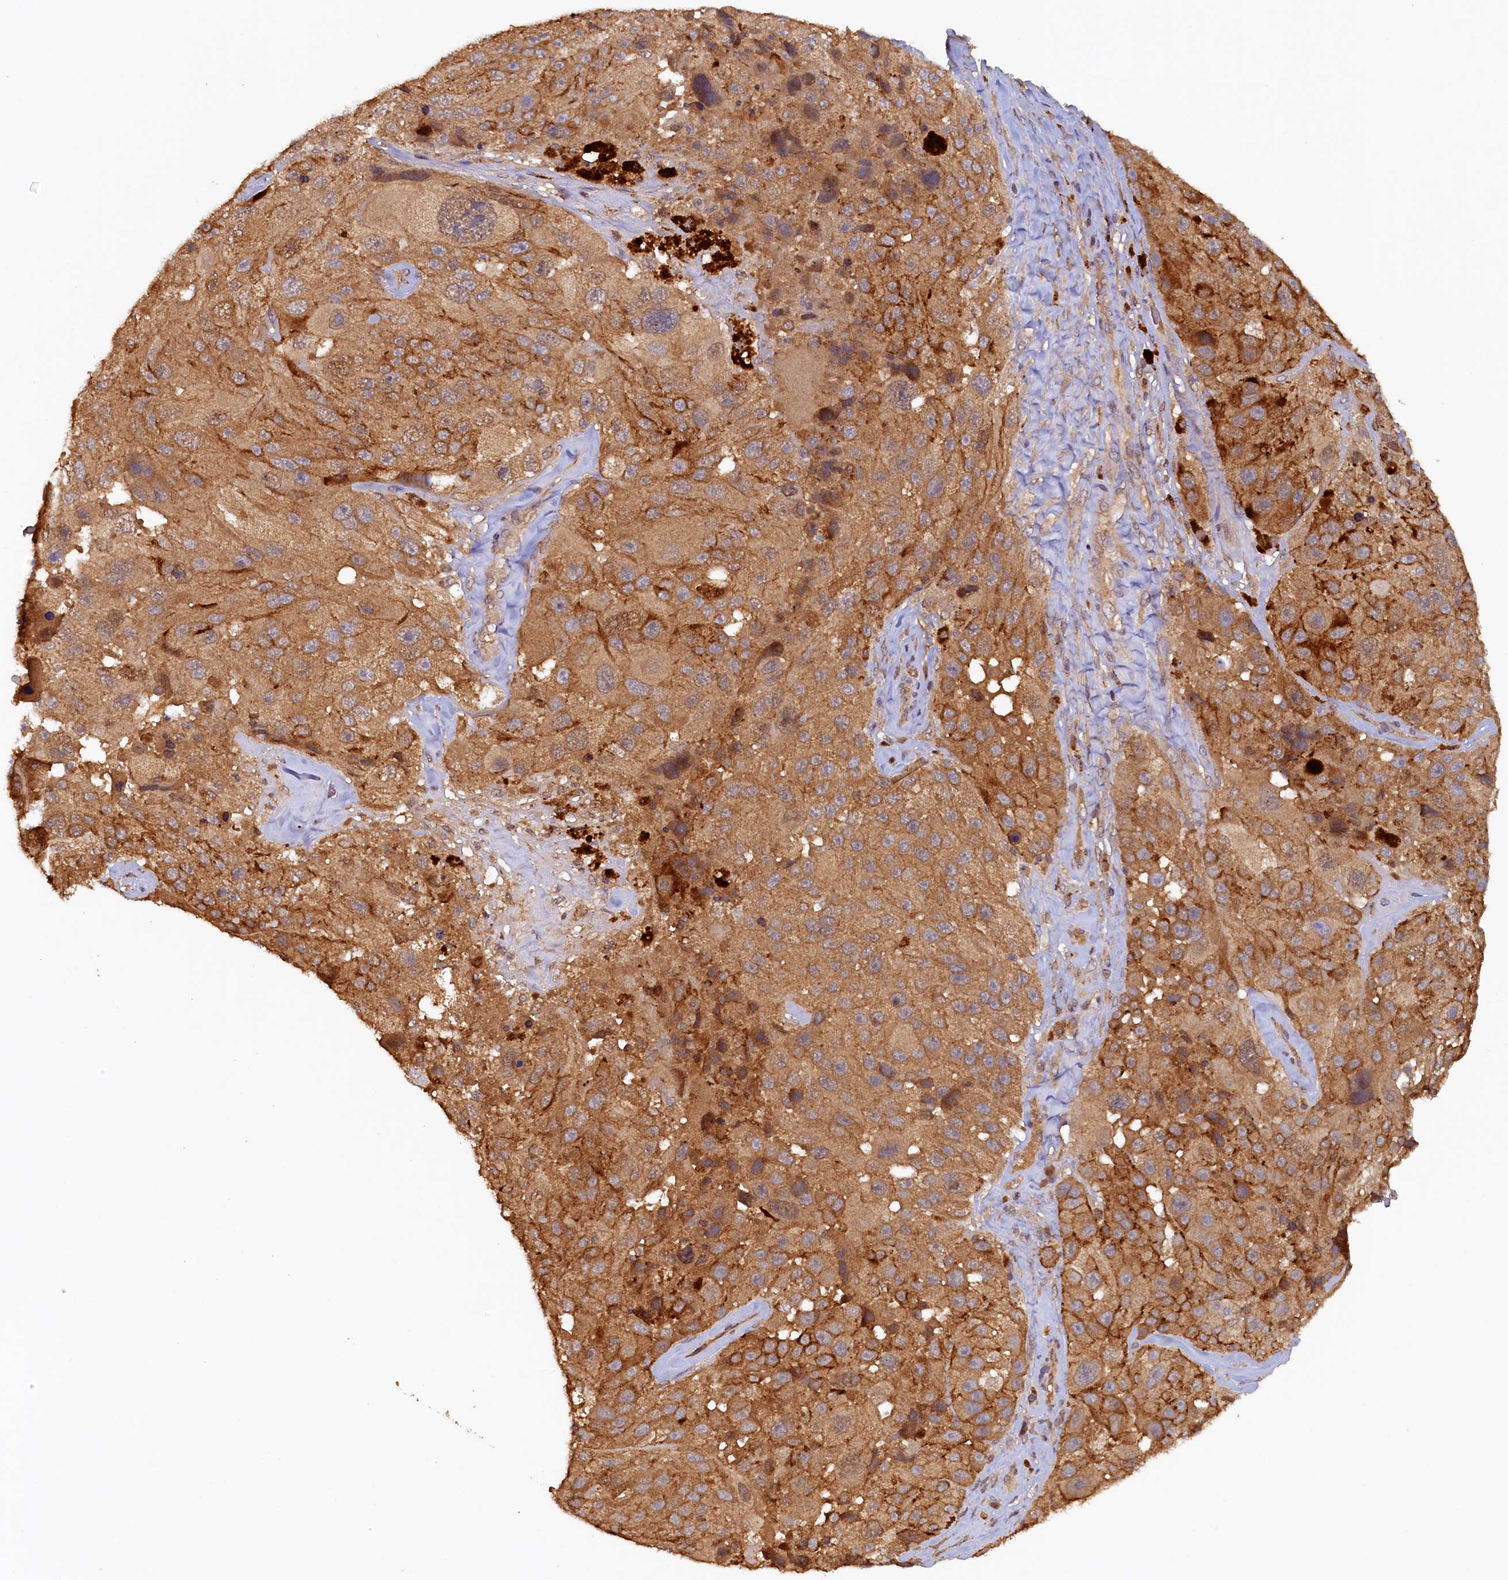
{"staining": {"intensity": "moderate", "quantity": ">75%", "location": "cytoplasmic/membranous"}, "tissue": "melanoma", "cell_type": "Tumor cells", "image_type": "cancer", "snomed": [{"axis": "morphology", "description": "Malignant melanoma, Metastatic site"}, {"axis": "topography", "description": "Lymph node"}], "caption": "IHC staining of malignant melanoma (metastatic site), which displays medium levels of moderate cytoplasmic/membranous staining in approximately >75% of tumor cells indicating moderate cytoplasmic/membranous protein positivity. The staining was performed using DAB (3,3'-diaminobenzidine) (brown) for protein detection and nuclei were counterstained in hematoxylin (blue).", "gene": "UBL7", "patient": {"sex": "male", "age": 62}}